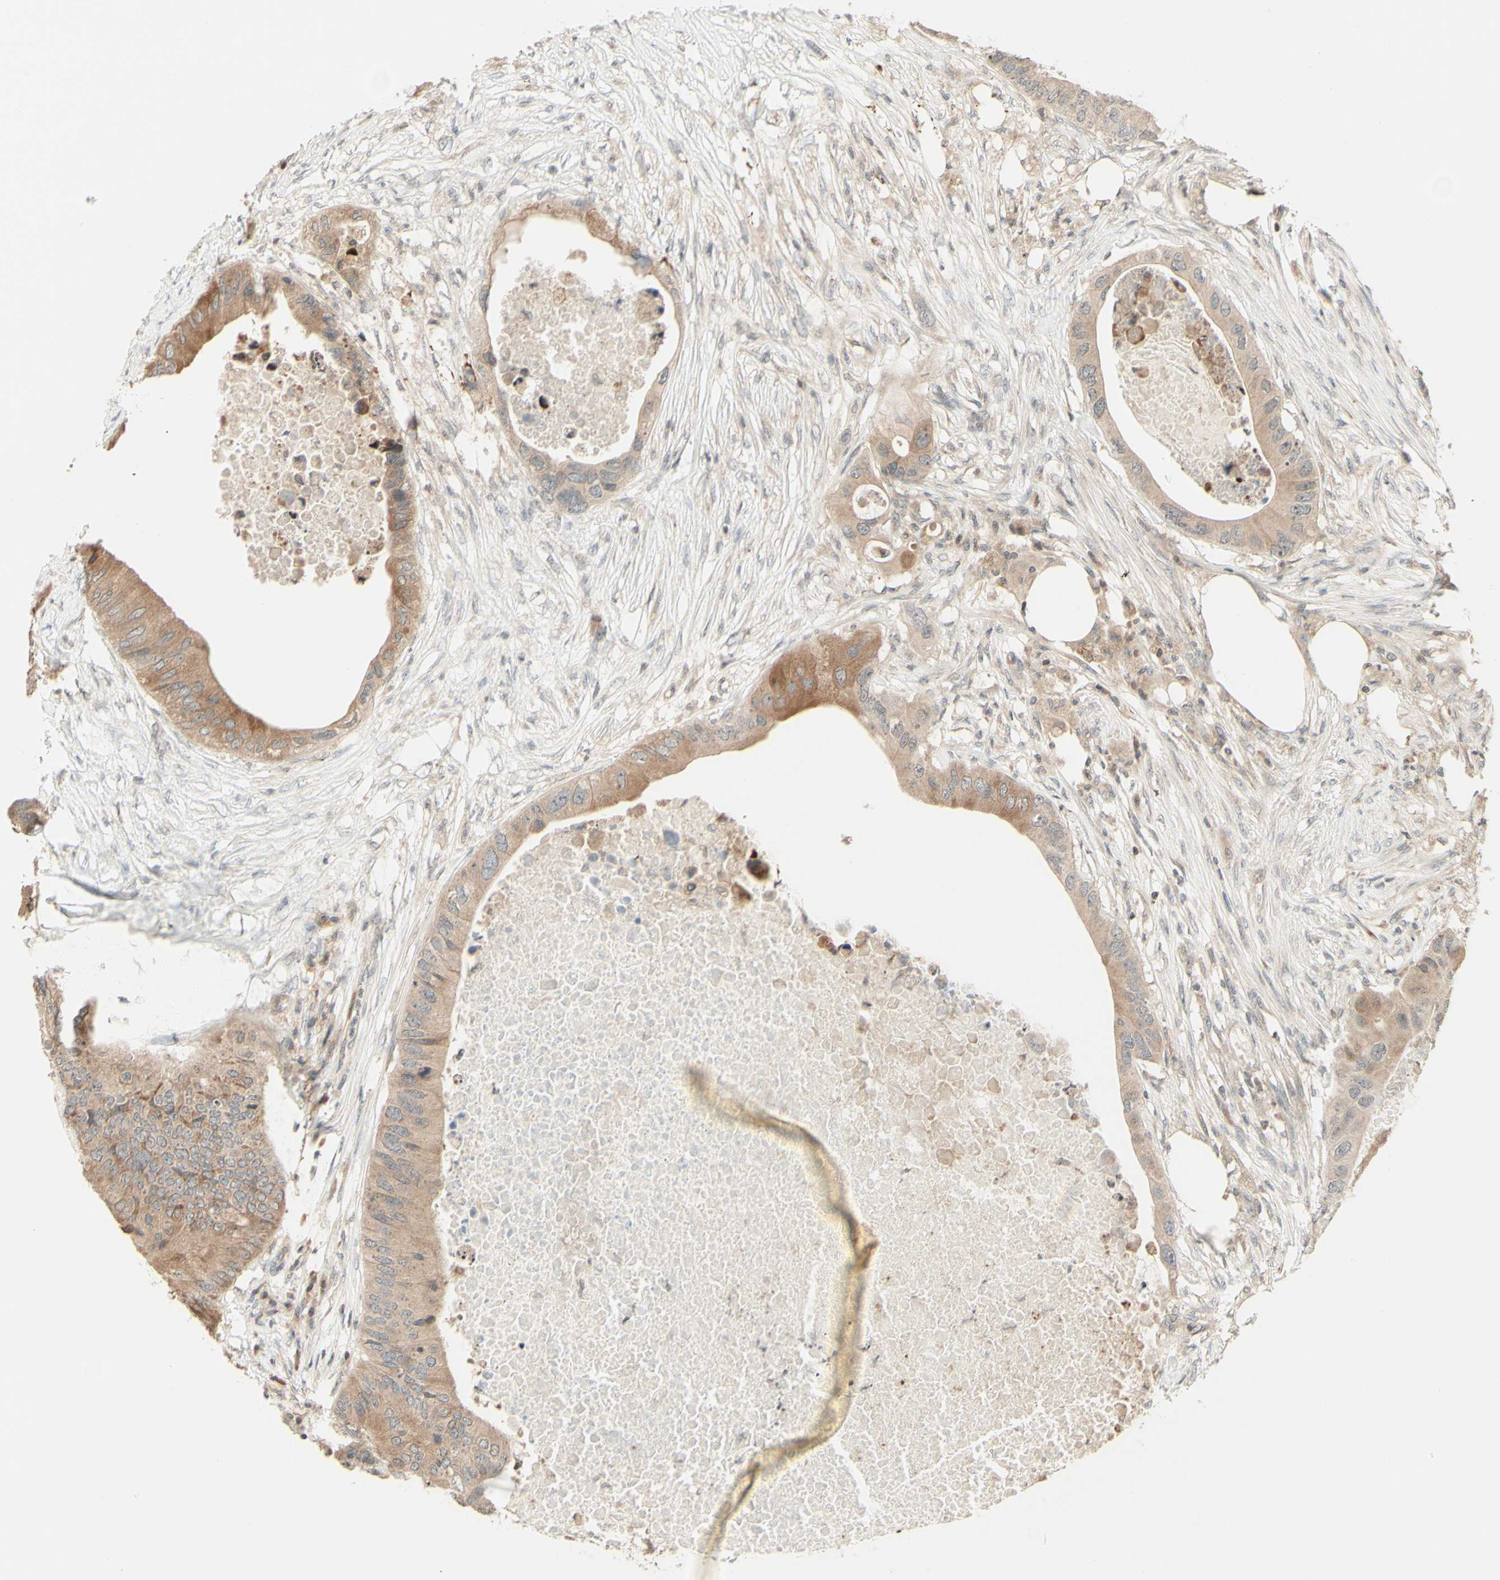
{"staining": {"intensity": "moderate", "quantity": ">75%", "location": "cytoplasmic/membranous"}, "tissue": "colorectal cancer", "cell_type": "Tumor cells", "image_type": "cancer", "snomed": [{"axis": "morphology", "description": "Adenocarcinoma, NOS"}, {"axis": "topography", "description": "Colon"}], "caption": "A high-resolution histopathology image shows immunohistochemistry (IHC) staining of adenocarcinoma (colorectal), which reveals moderate cytoplasmic/membranous expression in approximately >75% of tumor cells.", "gene": "ZW10", "patient": {"sex": "male", "age": 71}}